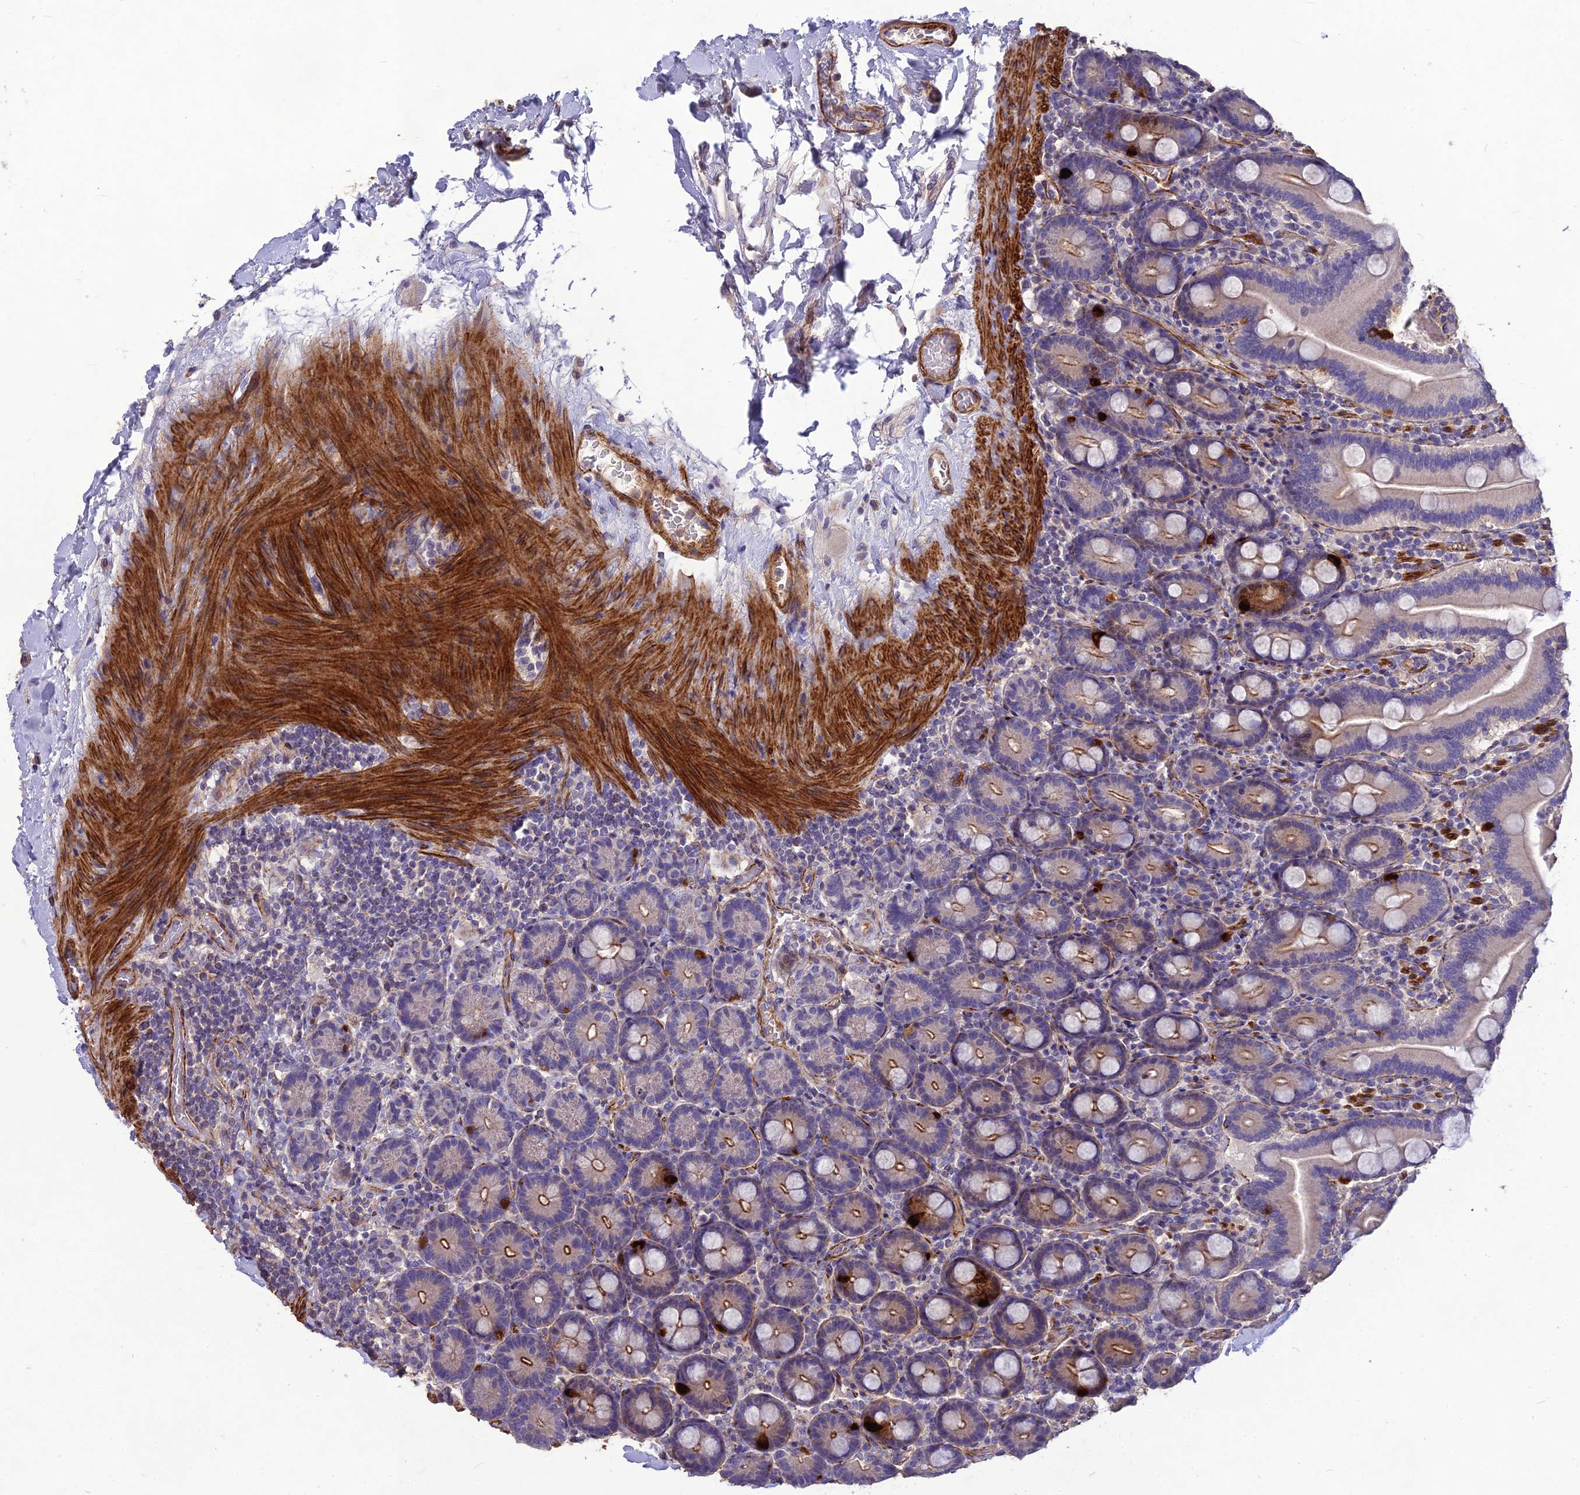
{"staining": {"intensity": "strong", "quantity": "<25%", "location": "cytoplasmic/membranous"}, "tissue": "duodenum", "cell_type": "Glandular cells", "image_type": "normal", "snomed": [{"axis": "morphology", "description": "Normal tissue, NOS"}, {"axis": "topography", "description": "Duodenum"}], "caption": "This photomicrograph exhibits unremarkable duodenum stained with immunohistochemistry (IHC) to label a protein in brown. The cytoplasmic/membranous of glandular cells show strong positivity for the protein. Nuclei are counter-stained blue.", "gene": "CLUH", "patient": {"sex": "male", "age": 55}}